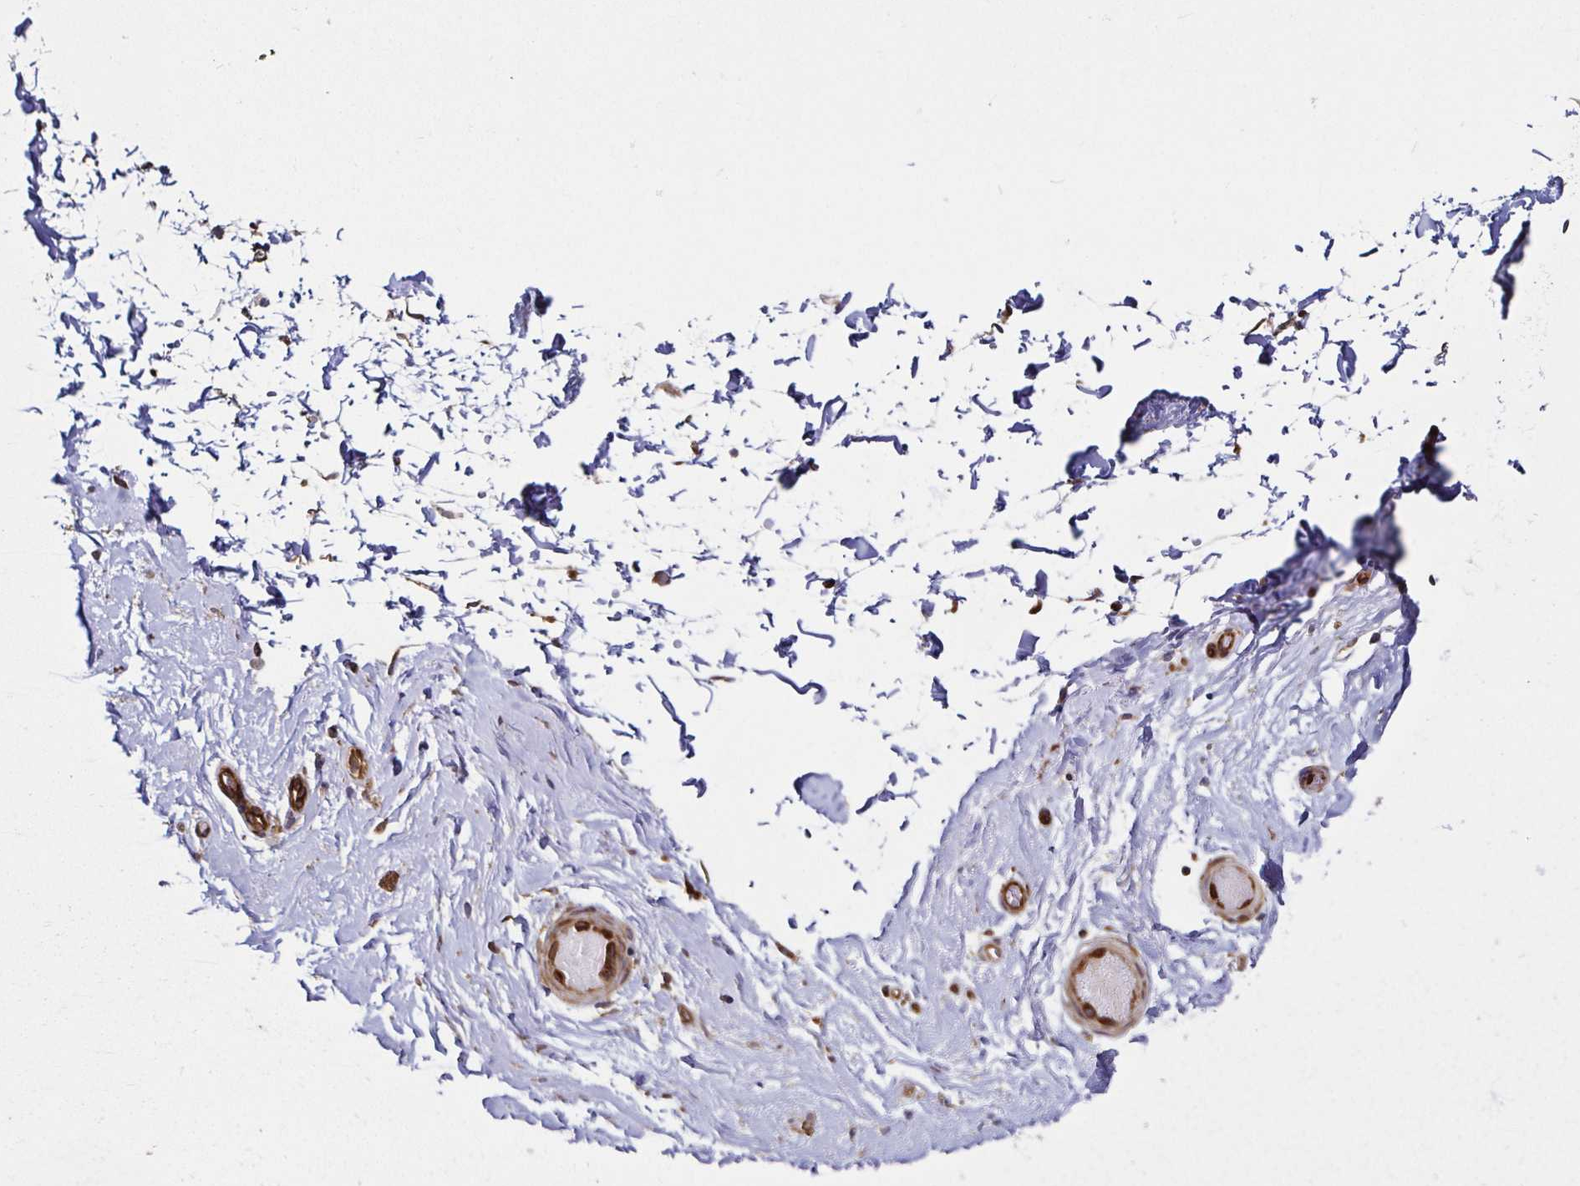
{"staining": {"intensity": "moderate", "quantity": ">75%", "location": "cytoplasmic/membranous"}, "tissue": "adipose tissue", "cell_type": "Adipocytes", "image_type": "normal", "snomed": [{"axis": "morphology", "description": "Normal tissue, NOS"}, {"axis": "topography", "description": "Epididymis, spermatic cord, NOS"}, {"axis": "topography", "description": "Epididymis"}, {"axis": "topography", "description": "Peripheral nerve tissue"}], "caption": "Adipose tissue stained with a brown dye reveals moderate cytoplasmic/membranous positive positivity in approximately >75% of adipocytes.", "gene": "SMYD3", "patient": {"sex": "male", "age": 29}}